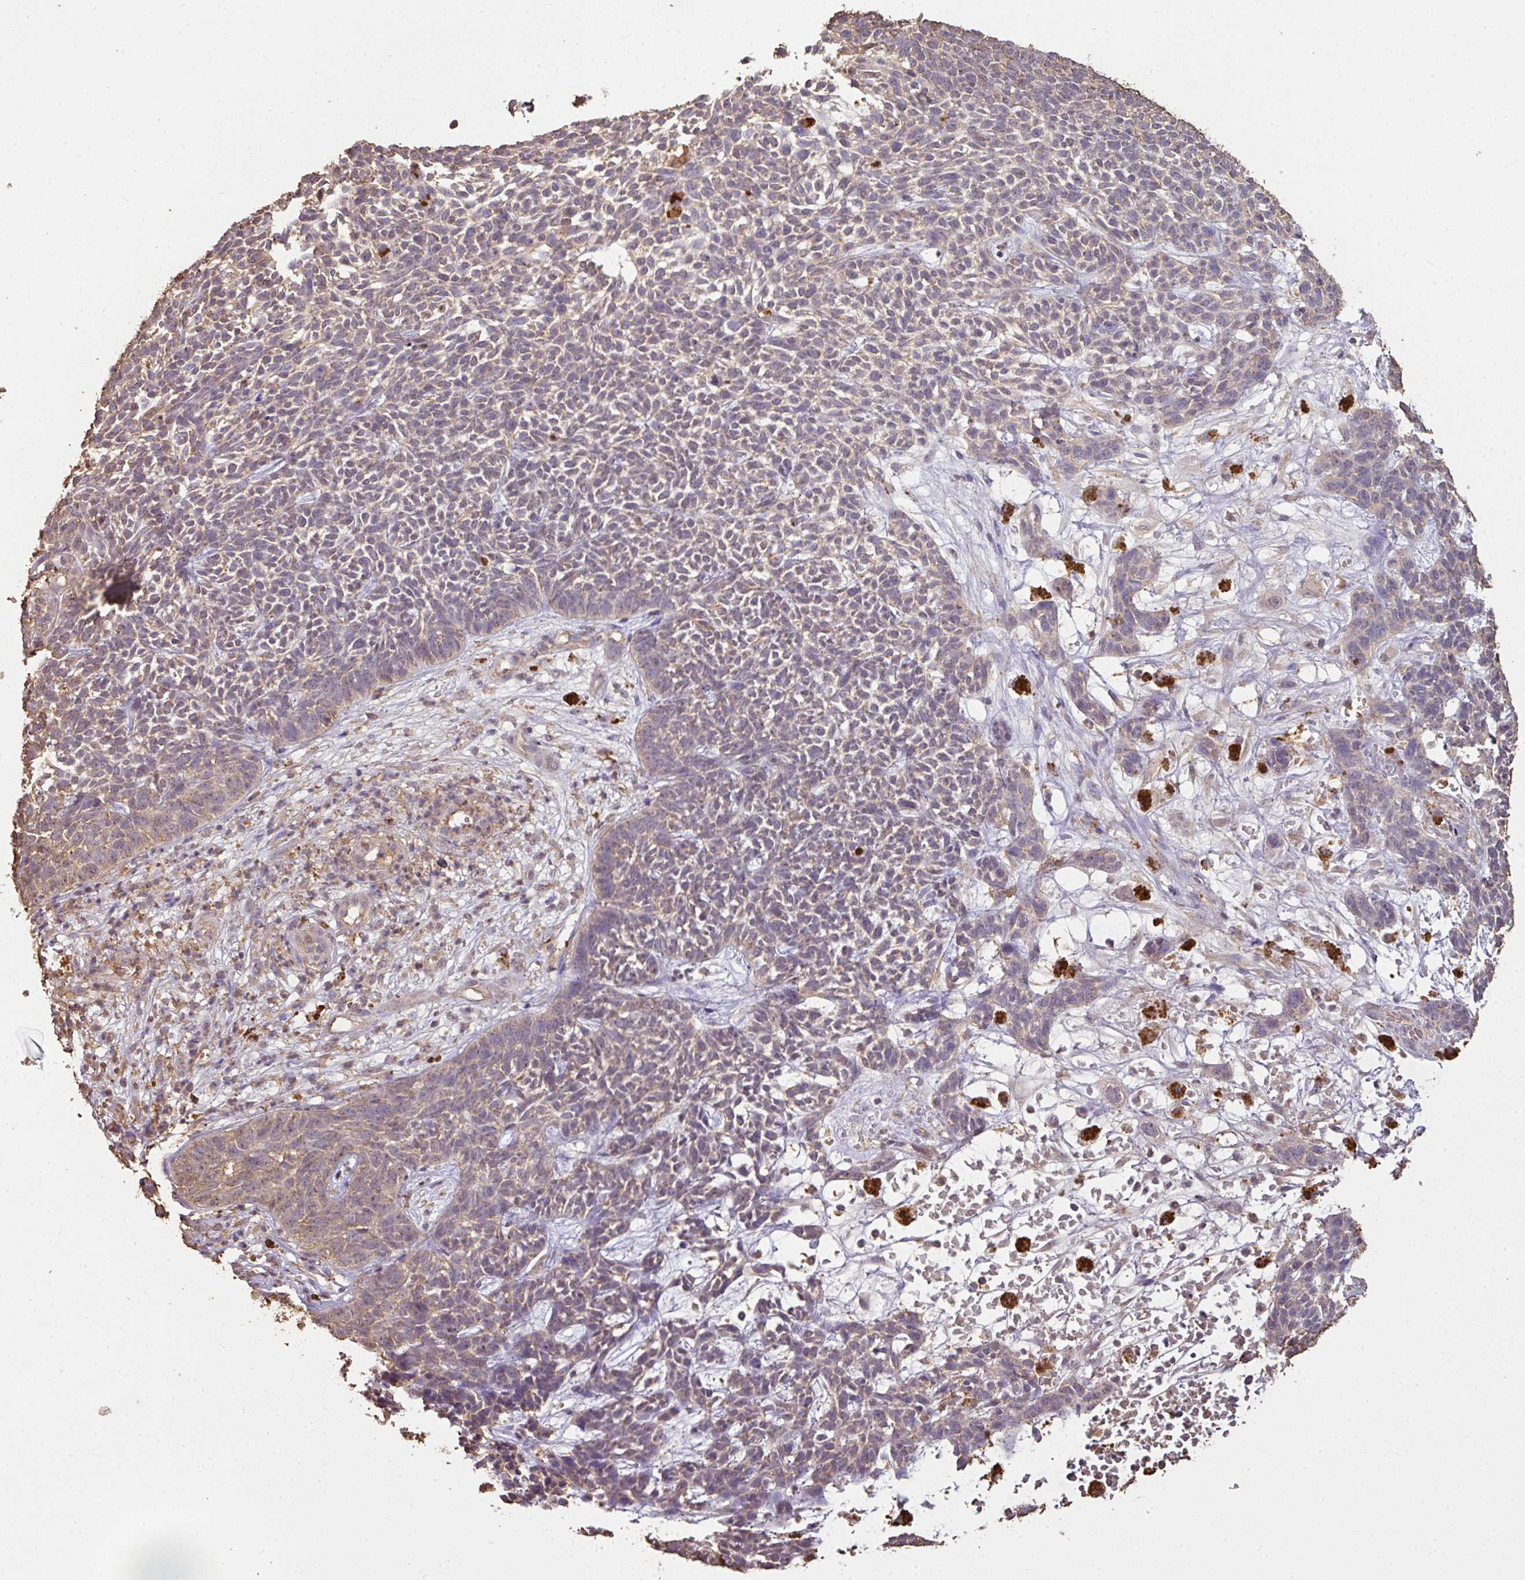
{"staining": {"intensity": "weak", "quantity": "25%-75%", "location": "cytoplasmic/membranous"}, "tissue": "skin cancer", "cell_type": "Tumor cells", "image_type": "cancer", "snomed": [{"axis": "morphology", "description": "Basal cell carcinoma"}, {"axis": "topography", "description": "Skin"}], "caption": "Tumor cells show low levels of weak cytoplasmic/membranous staining in approximately 25%-75% of cells in human skin cancer (basal cell carcinoma).", "gene": "ATAT1", "patient": {"sex": "female", "age": 84}}